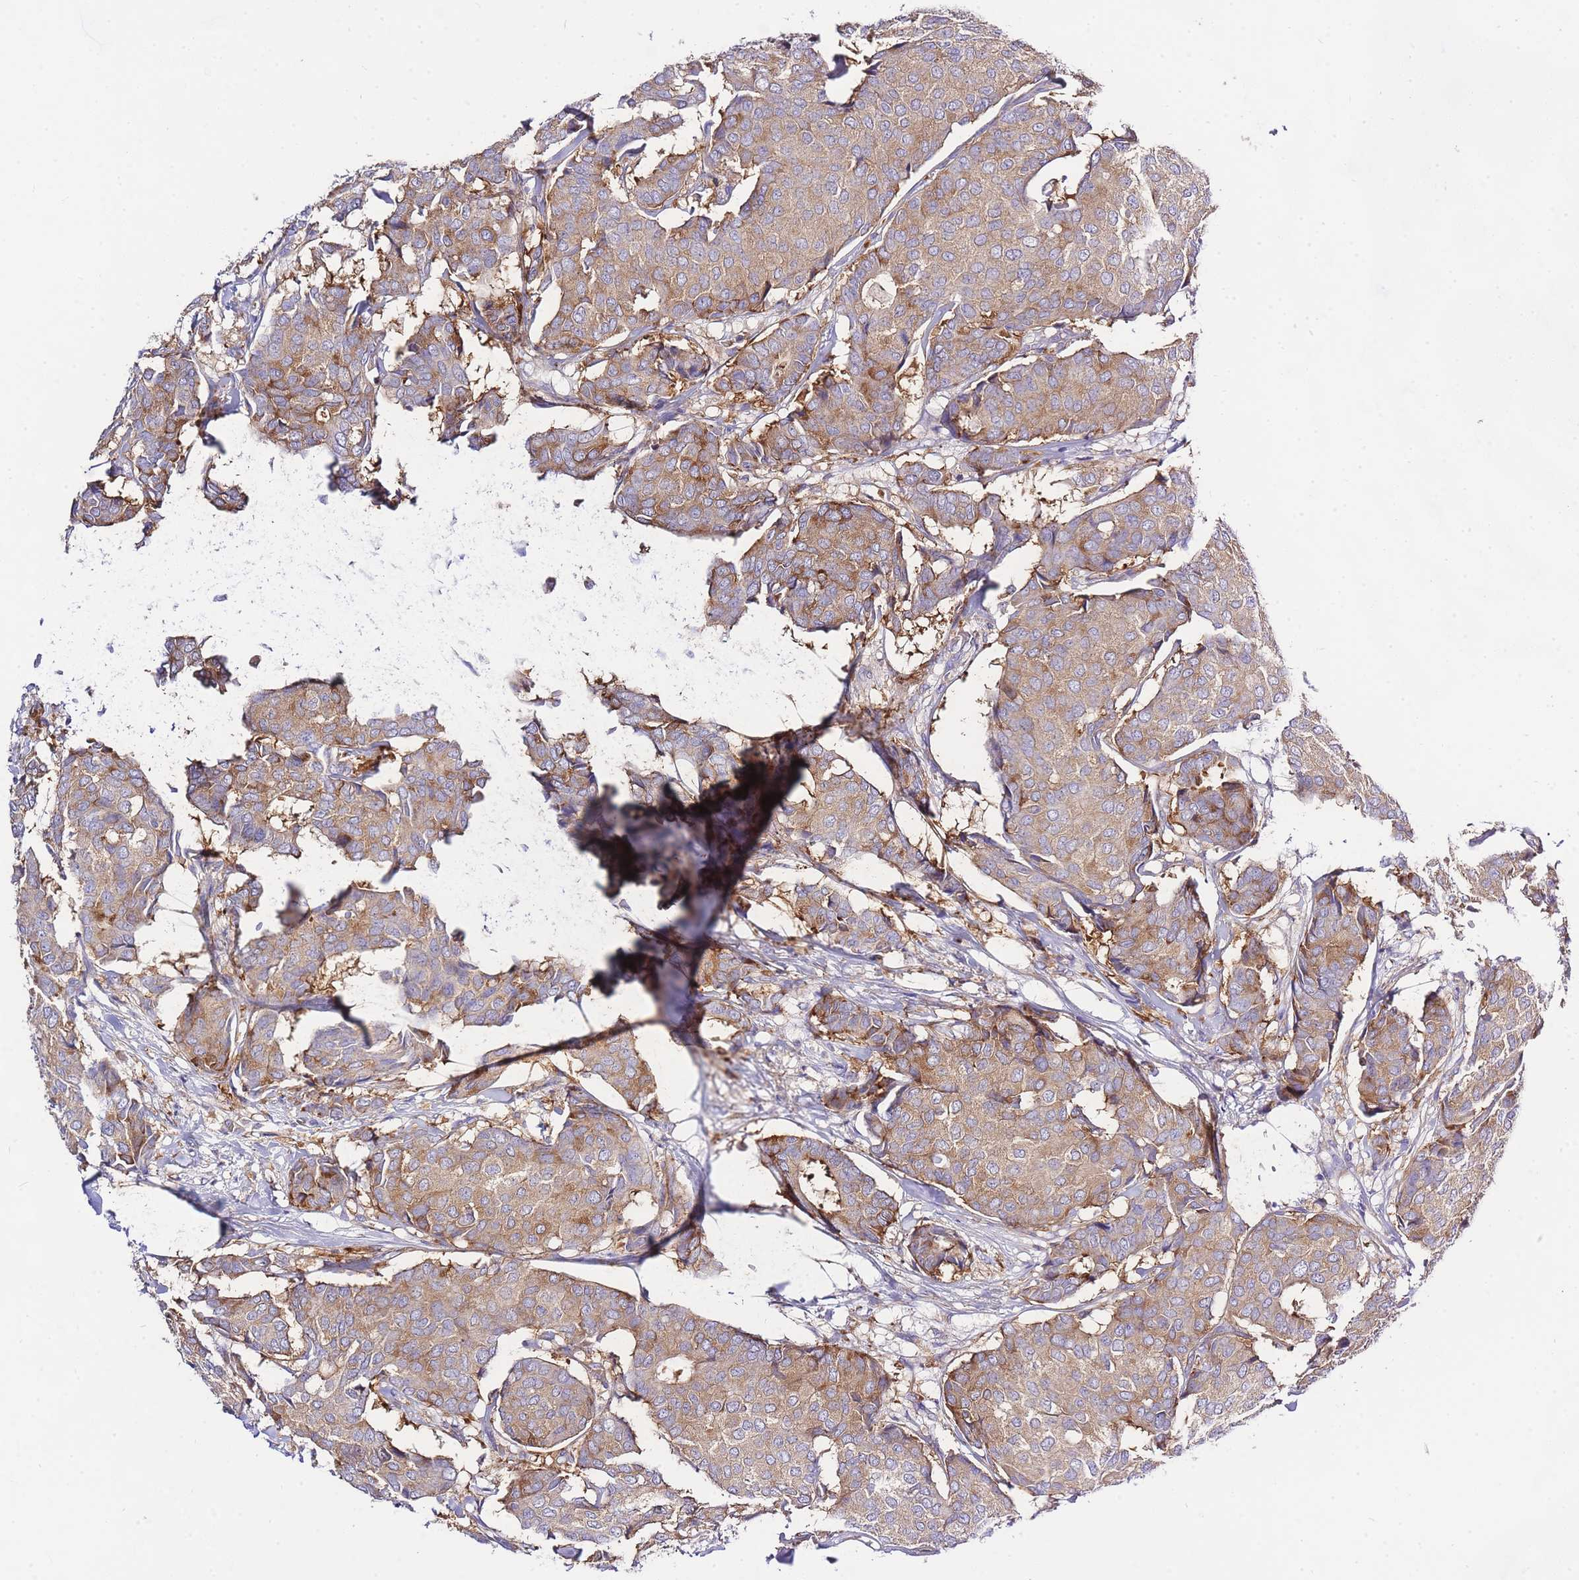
{"staining": {"intensity": "moderate", "quantity": ">75%", "location": "cytoplasmic/membranous"}, "tissue": "breast cancer", "cell_type": "Tumor cells", "image_type": "cancer", "snomed": [{"axis": "morphology", "description": "Duct carcinoma"}, {"axis": "topography", "description": "Breast"}], "caption": "Breast cancer (infiltrating ductal carcinoma) stained for a protein displays moderate cytoplasmic/membranous positivity in tumor cells.", "gene": "INSYN2B", "patient": {"sex": "female", "age": 75}}